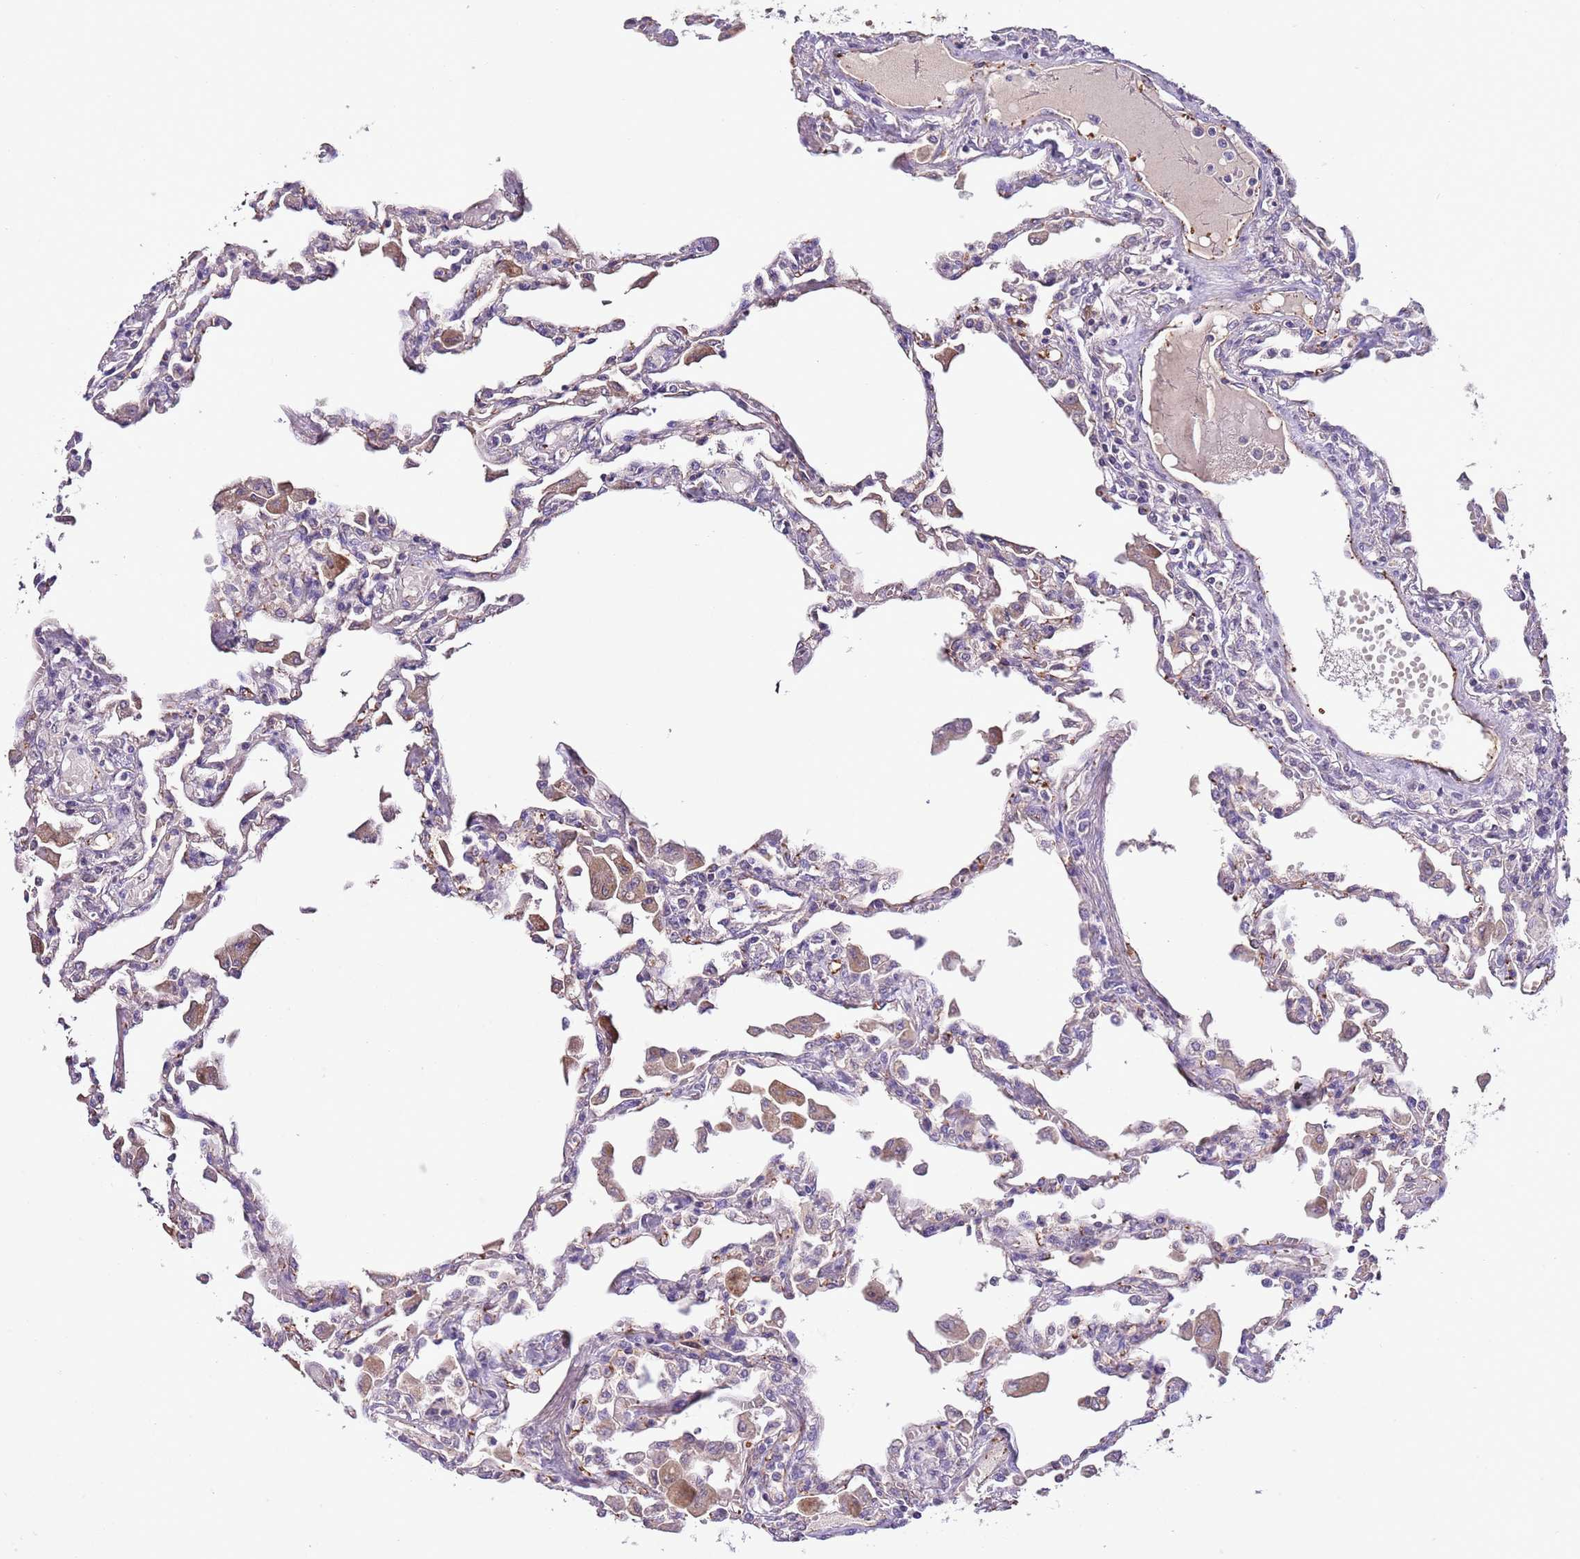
{"staining": {"intensity": "weak", "quantity": "<25%", "location": "cytoplasmic/membranous"}, "tissue": "lung", "cell_type": "Alveolar cells", "image_type": "normal", "snomed": [{"axis": "morphology", "description": "Normal tissue, NOS"}, {"axis": "topography", "description": "Bronchus"}, {"axis": "topography", "description": "Lung"}], "caption": "This is an immunohistochemistry (IHC) image of unremarkable human lung. There is no positivity in alveolar cells.", "gene": "HES3", "patient": {"sex": "female", "age": 49}}